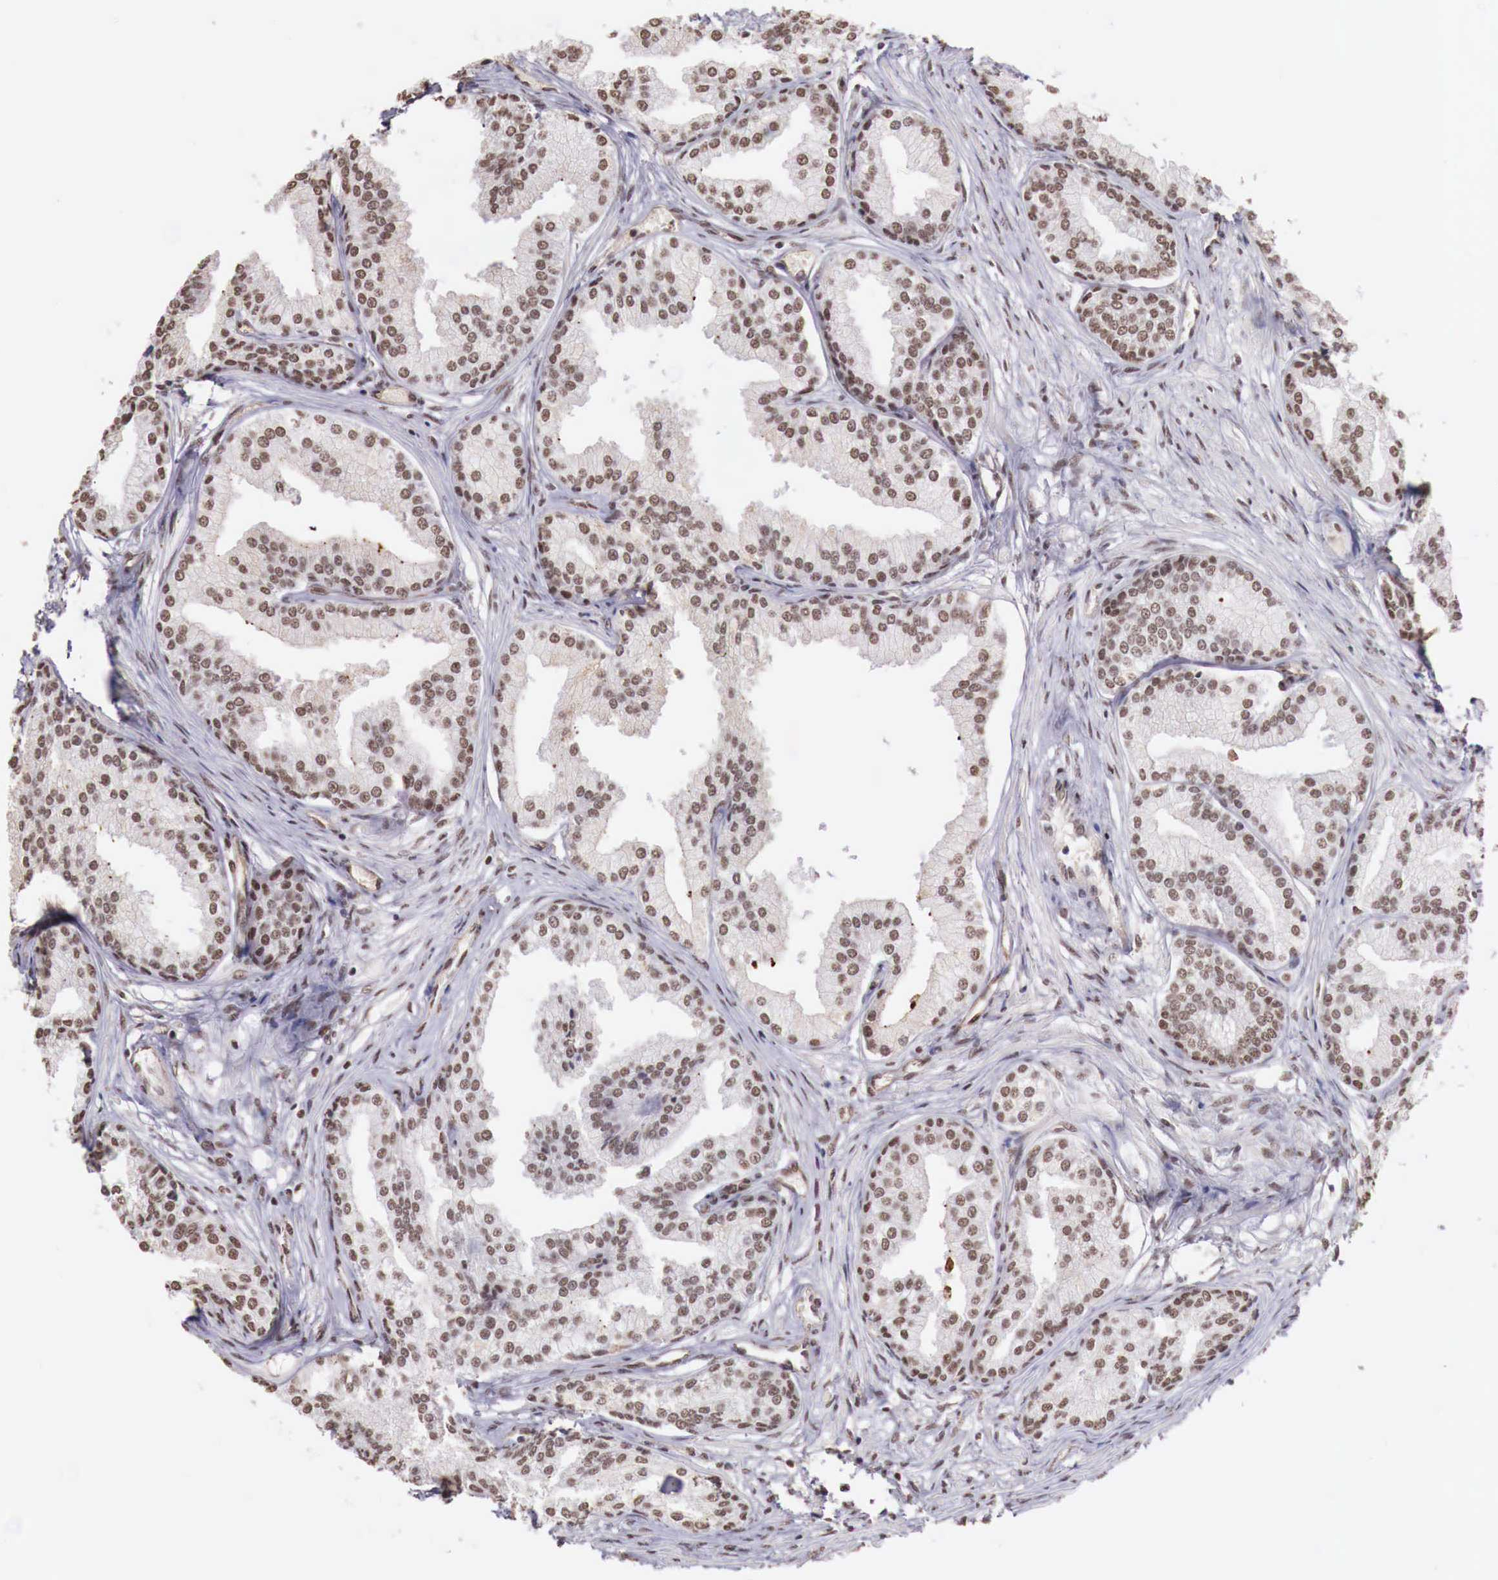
{"staining": {"intensity": "moderate", "quantity": ">75%", "location": "nuclear"}, "tissue": "prostate", "cell_type": "Glandular cells", "image_type": "normal", "snomed": [{"axis": "morphology", "description": "Normal tissue, NOS"}, {"axis": "topography", "description": "Prostate"}], "caption": "Protein expression analysis of unremarkable human prostate reveals moderate nuclear positivity in approximately >75% of glandular cells. (Brightfield microscopy of DAB IHC at high magnification).", "gene": "FOXP2", "patient": {"sex": "male", "age": 68}}